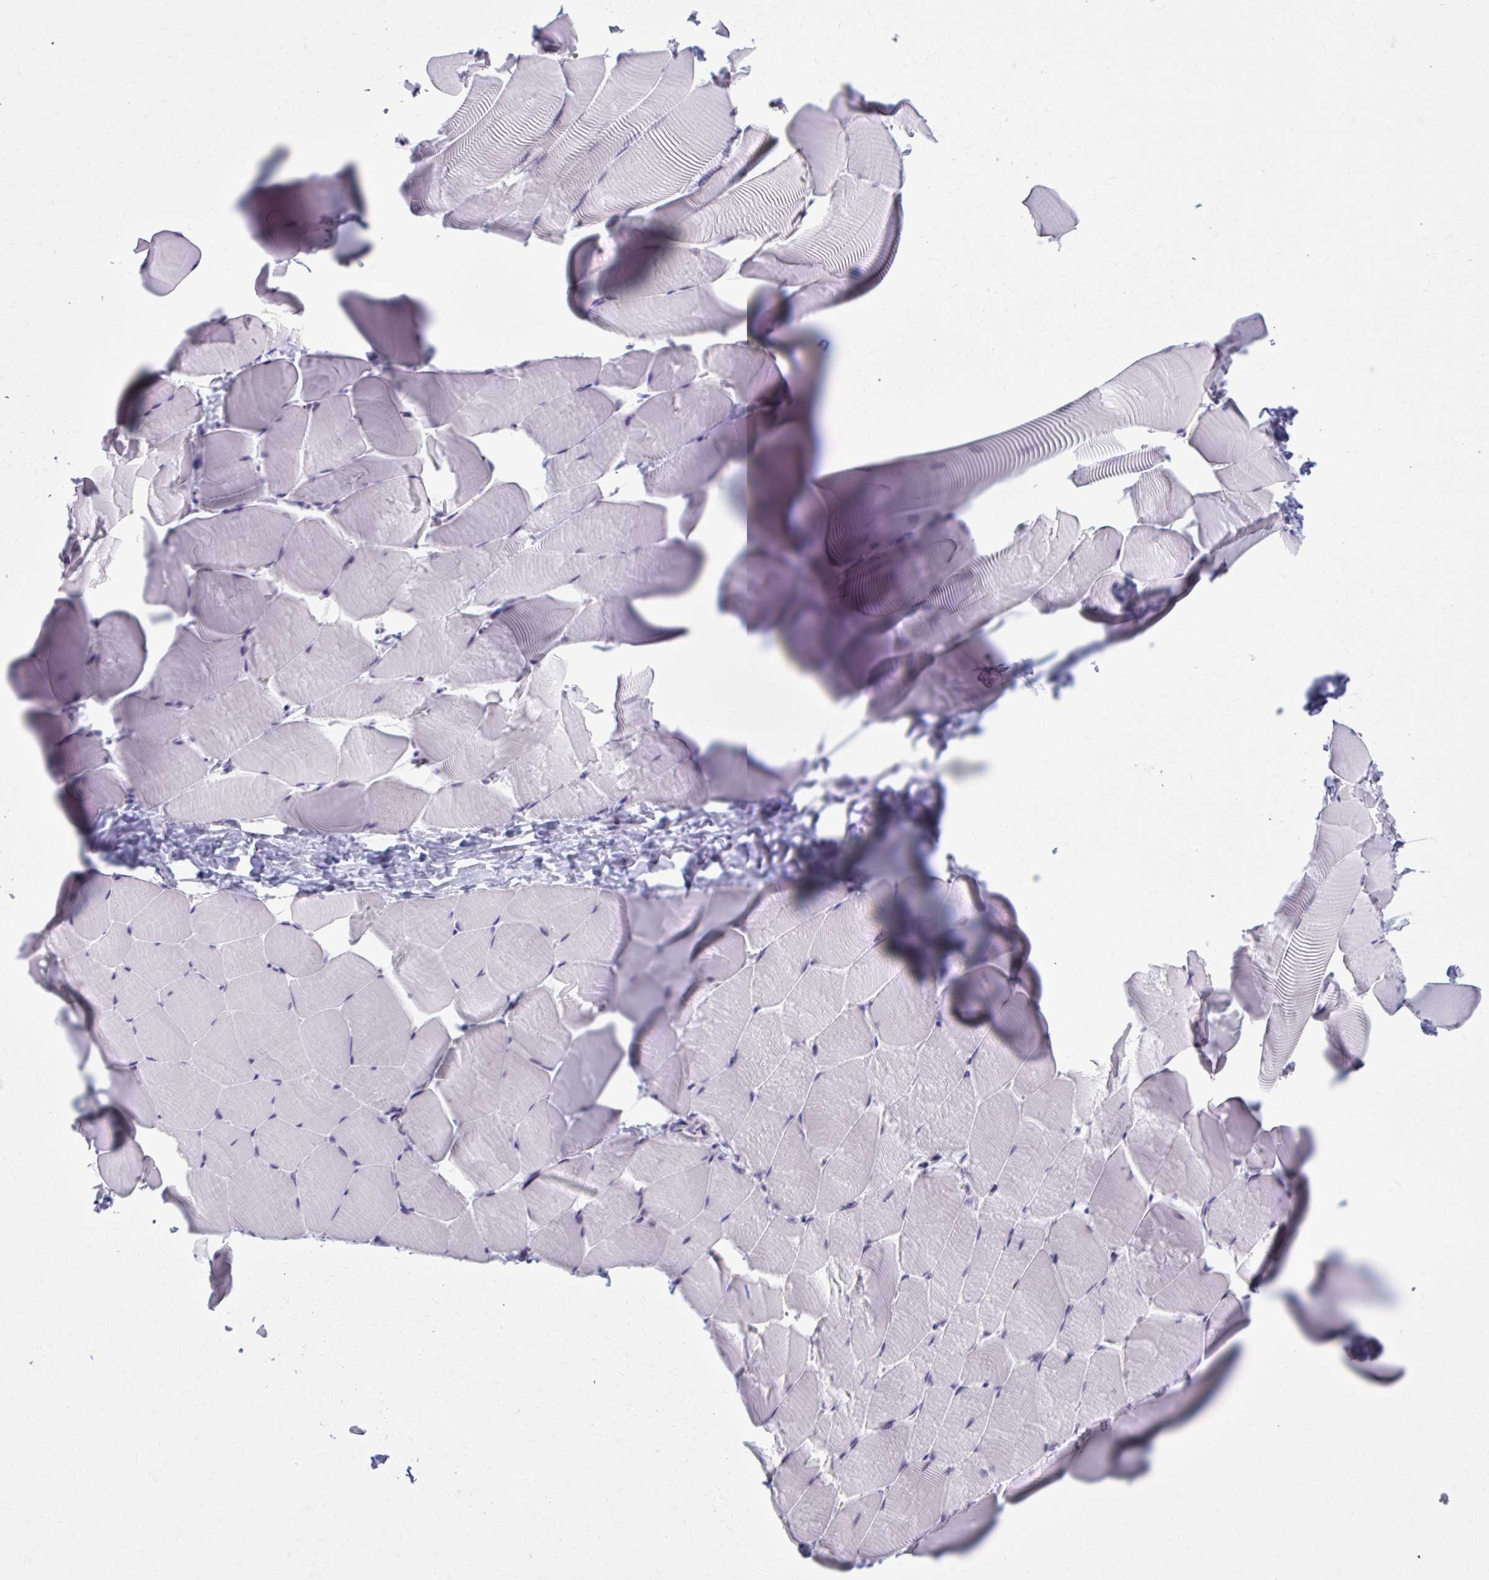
{"staining": {"intensity": "negative", "quantity": "none", "location": "none"}, "tissue": "skeletal muscle", "cell_type": "Myocytes", "image_type": "normal", "snomed": [{"axis": "morphology", "description": "Normal tissue, NOS"}, {"axis": "topography", "description": "Skeletal muscle"}], "caption": "The IHC photomicrograph has no significant expression in myocytes of skeletal muscle.", "gene": "ZNF682", "patient": {"sex": "male", "age": 25}}